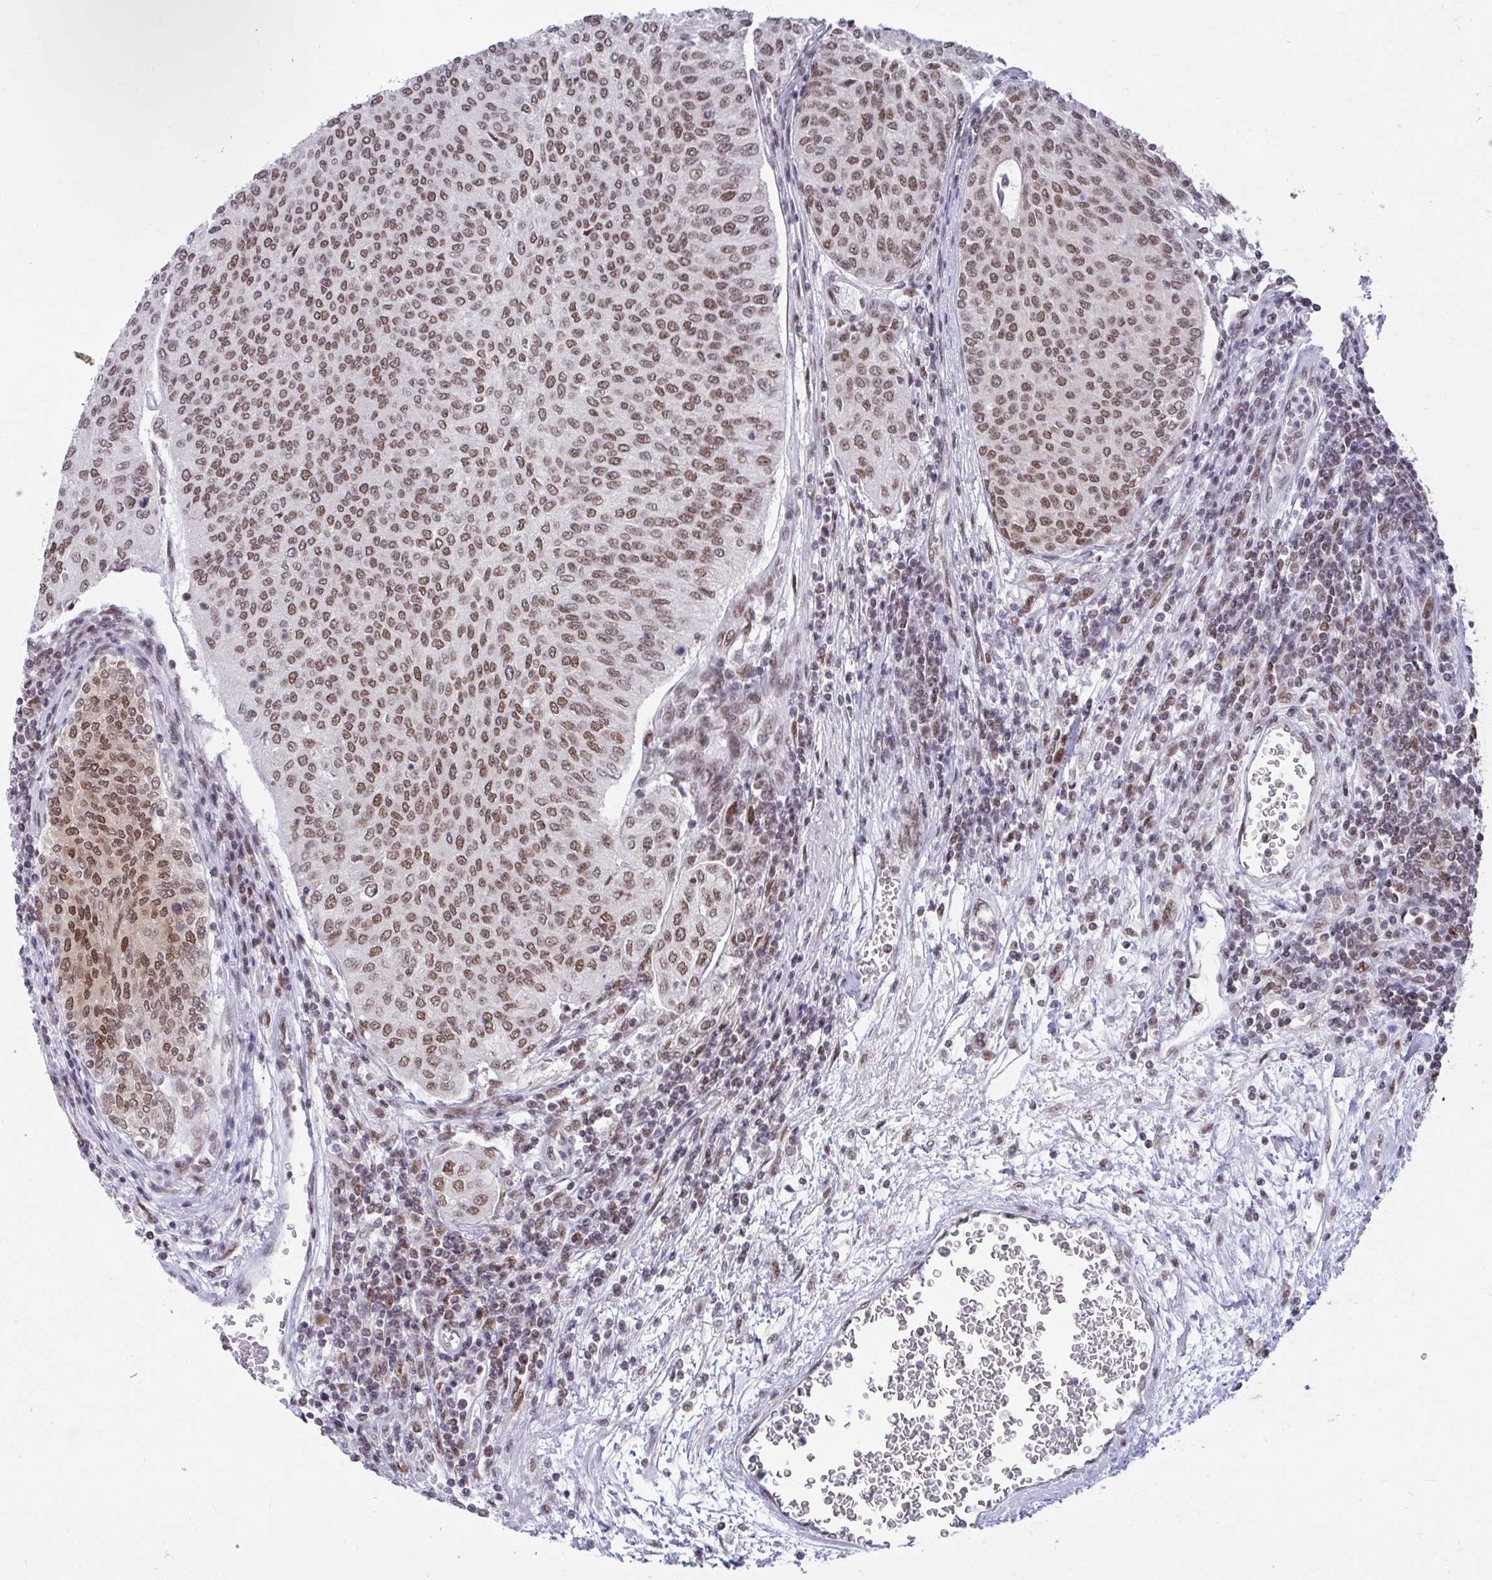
{"staining": {"intensity": "moderate", "quantity": ">75%", "location": "nuclear"}, "tissue": "urothelial cancer", "cell_type": "Tumor cells", "image_type": "cancer", "snomed": [{"axis": "morphology", "description": "Urothelial carcinoma, High grade"}, {"axis": "topography", "description": "Urinary bladder"}], "caption": "IHC histopathology image of urothelial cancer stained for a protein (brown), which reveals medium levels of moderate nuclear positivity in about >75% of tumor cells.", "gene": "PHF10", "patient": {"sex": "female", "age": 79}}